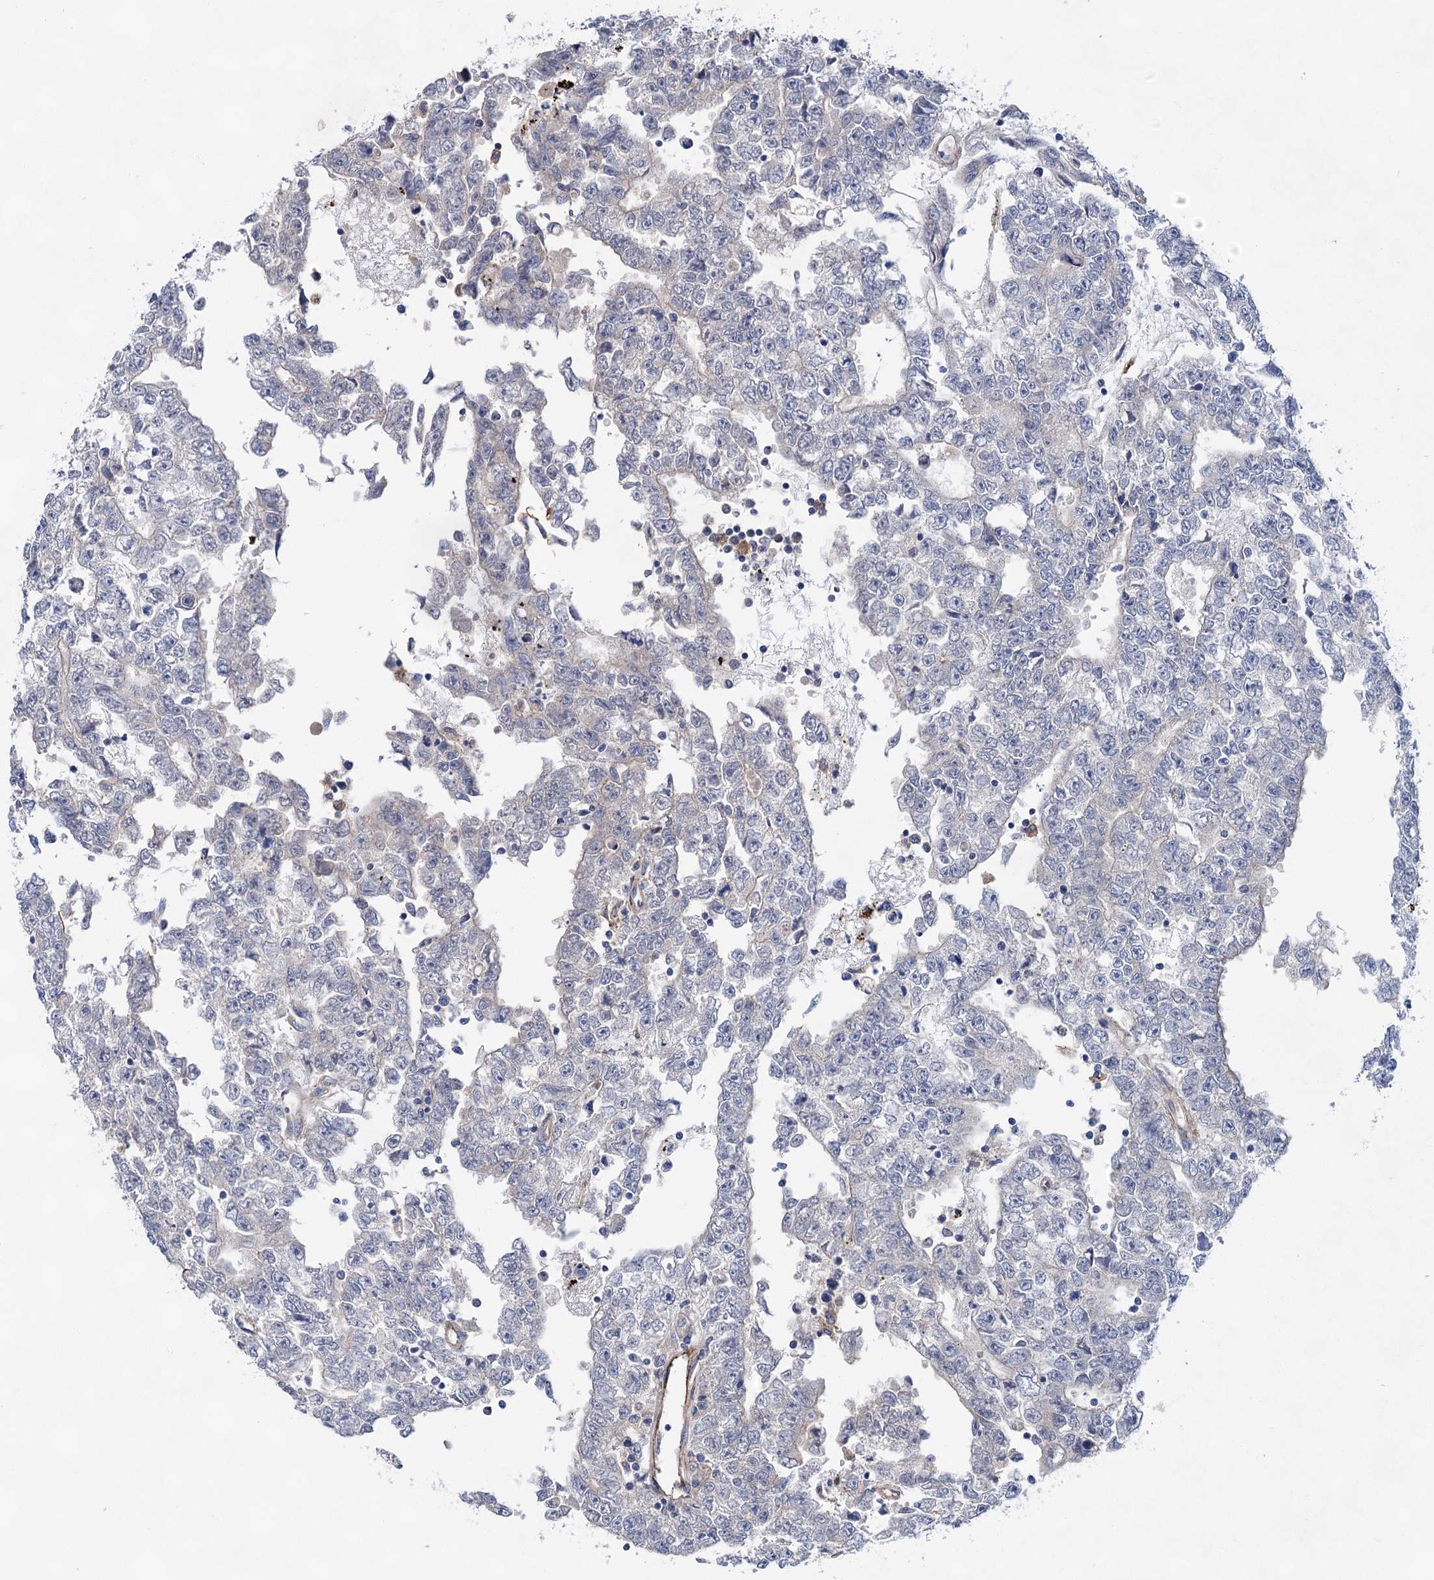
{"staining": {"intensity": "negative", "quantity": "none", "location": "none"}, "tissue": "testis cancer", "cell_type": "Tumor cells", "image_type": "cancer", "snomed": [{"axis": "morphology", "description": "Carcinoma, Embryonal, NOS"}, {"axis": "topography", "description": "Testis"}], "caption": "Immunohistochemistry histopathology image of embryonal carcinoma (testis) stained for a protein (brown), which displays no positivity in tumor cells. The staining was performed using DAB to visualize the protein expression in brown, while the nuclei were stained in blue with hematoxylin (Magnification: 20x).", "gene": "TMTC3", "patient": {"sex": "male", "age": 25}}